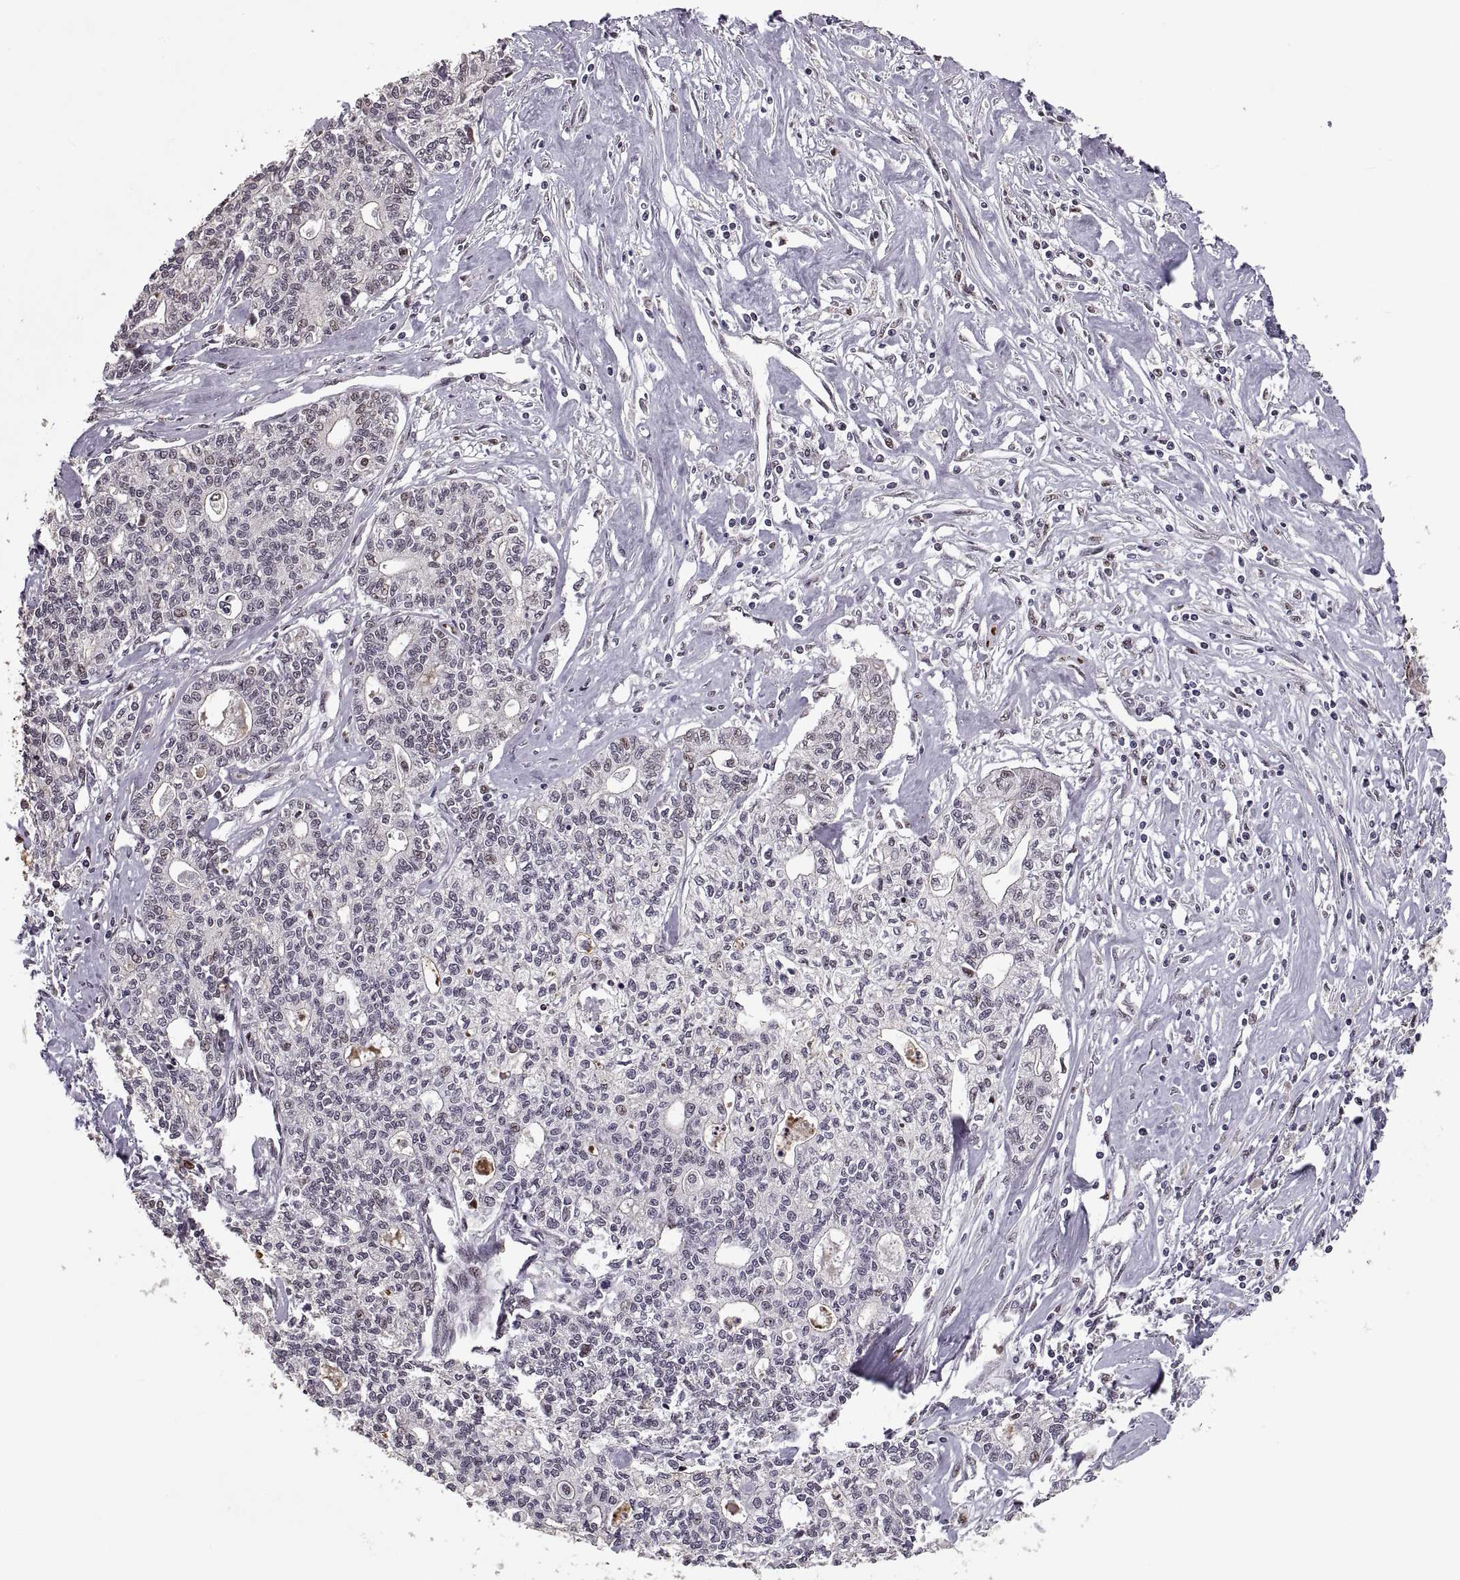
{"staining": {"intensity": "negative", "quantity": "none", "location": "none"}, "tissue": "liver cancer", "cell_type": "Tumor cells", "image_type": "cancer", "snomed": [{"axis": "morphology", "description": "Cholangiocarcinoma"}, {"axis": "topography", "description": "Liver"}], "caption": "Immunohistochemistry of human liver cancer (cholangiocarcinoma) reveals no staining in tumor cells.", "gene": "PALS1", "patient": {"sex": "female", "age": 61}}